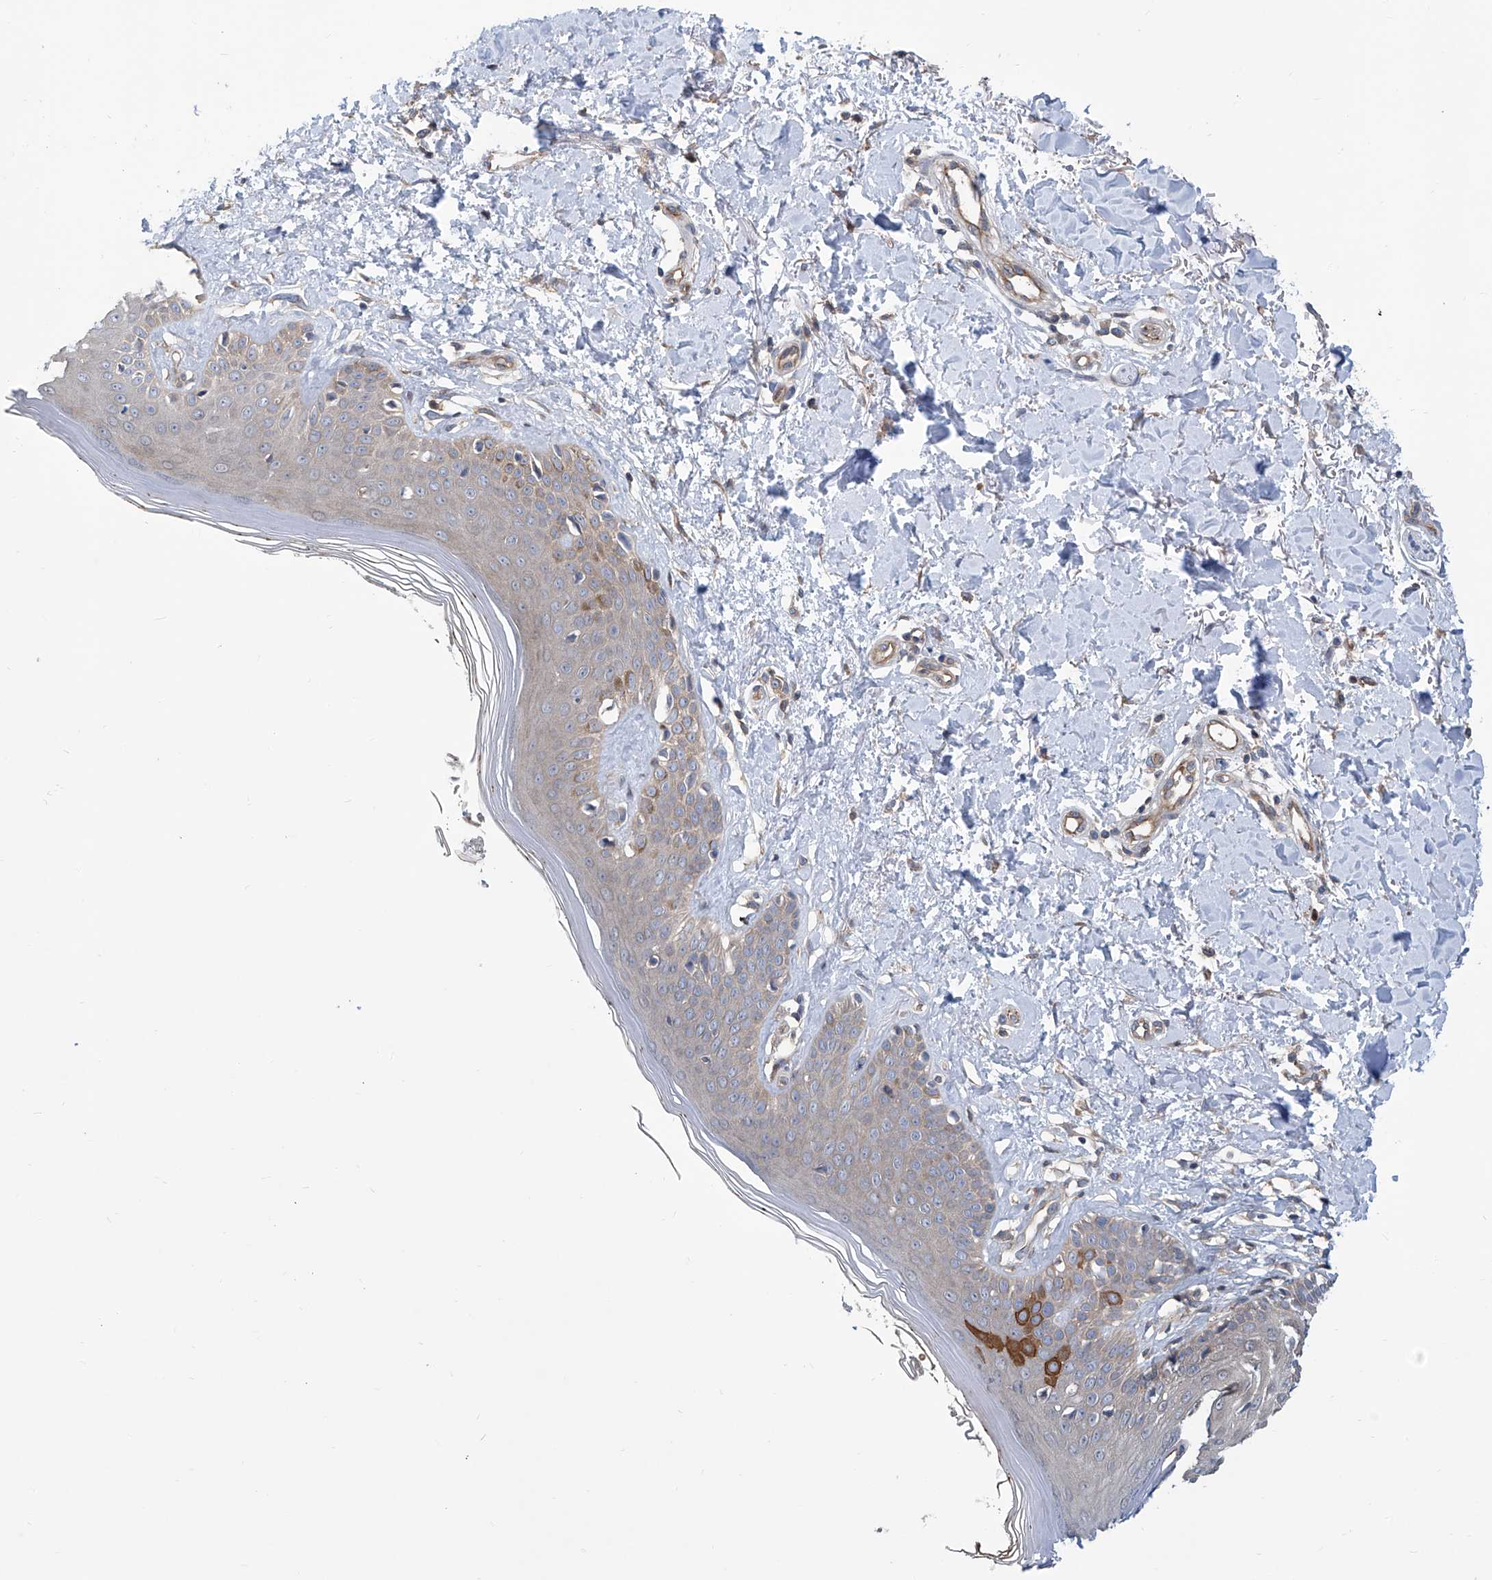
{"staining": {"intensity": "weak", "quantity": ">75%", "location": "cytoplasmic/membranous"}, "tissue": "skin", "cell_type": "Fibroblasts", "image_type": "normal", "snomed": [{"axis": "morphology", "description": "Normal tissue, NOS"}, {"axis": "topography", "description": "Skin"}], "caption": "Immunohistochemical staining of unremarkable human skin exhibits weak cytoplasmic/membranous protein expression in about >75% of fibroblasts. (brown staining indicates protein expression, while blue staining denotes nuclei).", "gene": "EIF2D", "patient": {"sex": "female", "age": 64}}